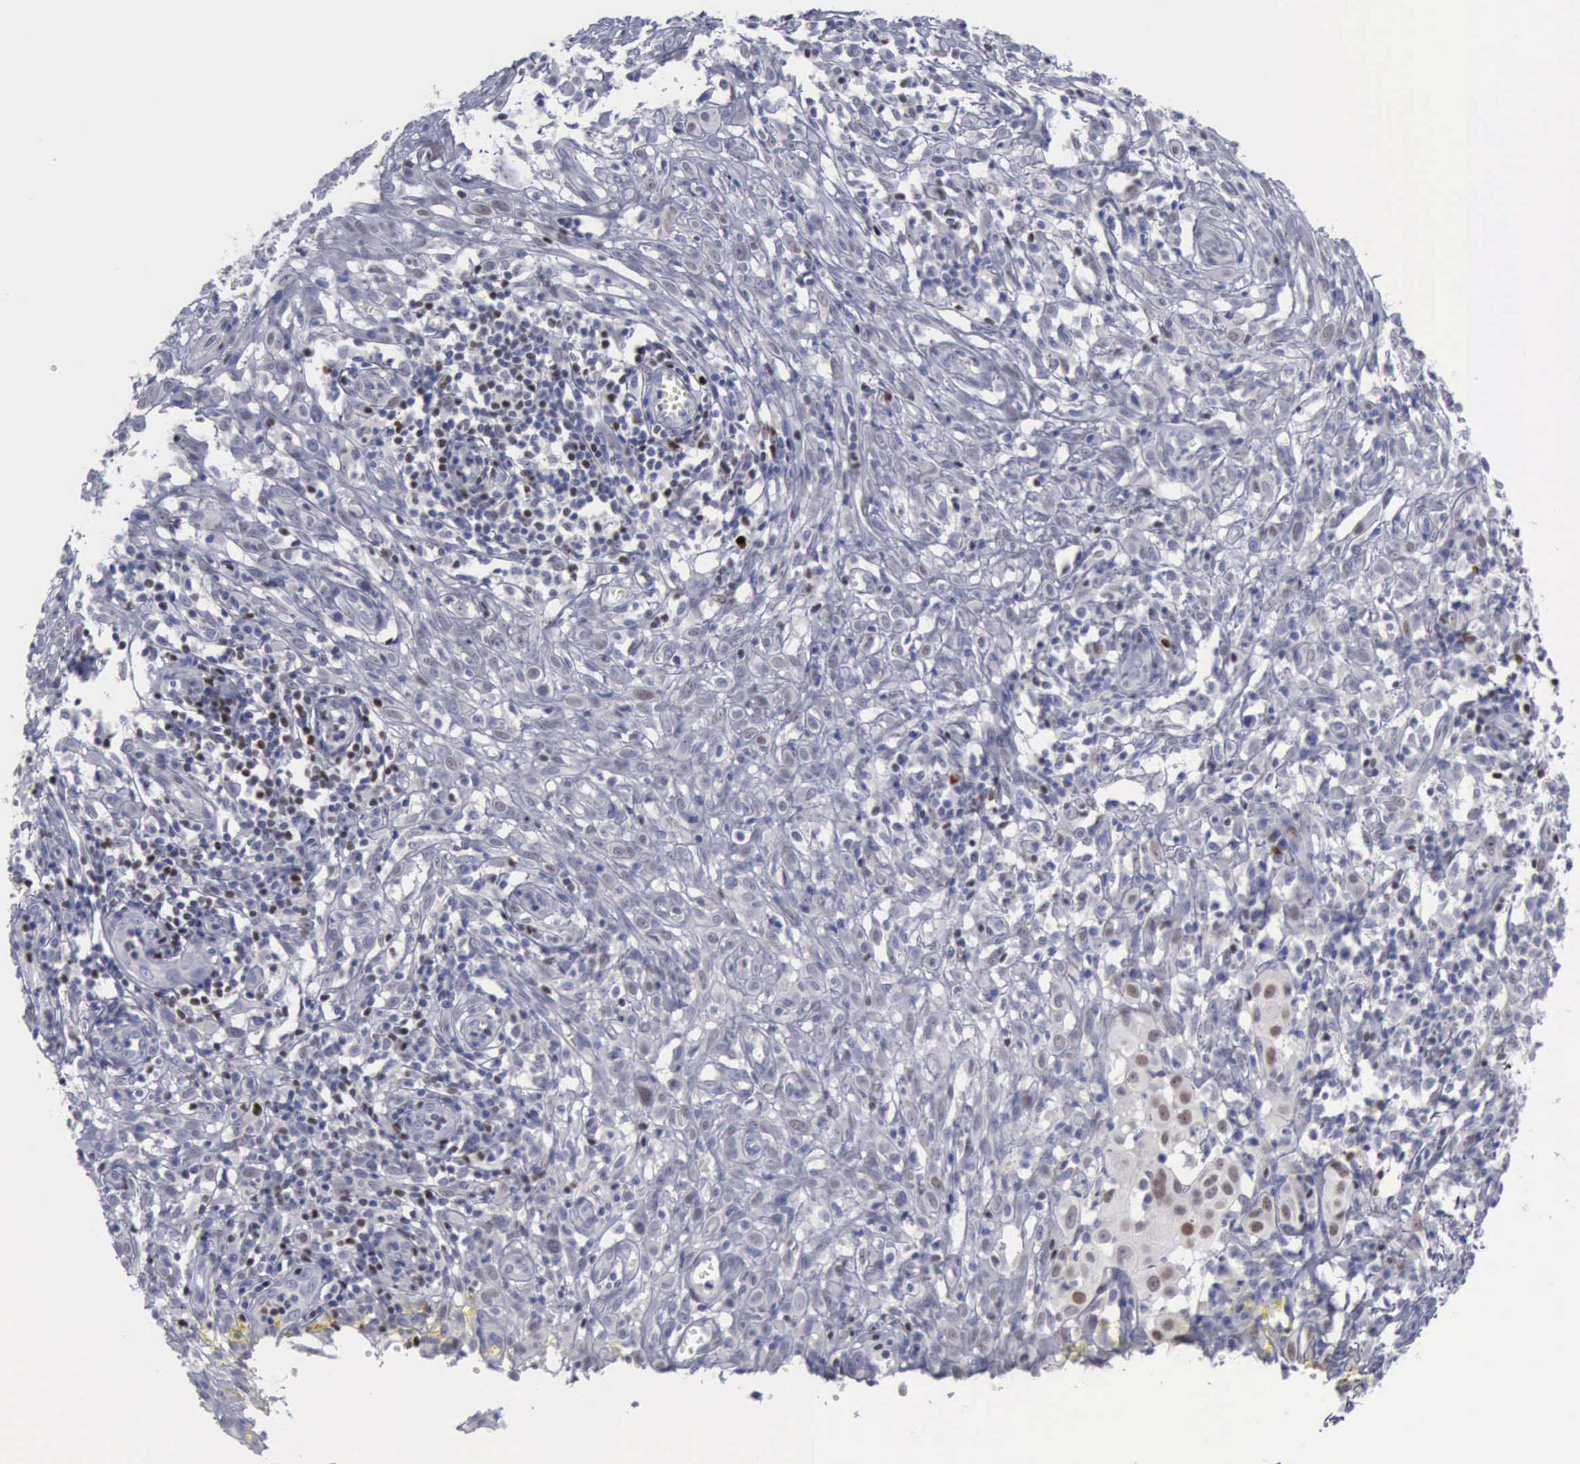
{"staining": {"intensity": "negative", "quantity": "none", "location": "none"}, "tissue": "melanoma", "cell_type": "Tumor cells", "image_type": "cancer", "snomed": [{"axis": "morphology", "description": "Malignant melanoma, NOS"}, {"axis": "topography", "description": "Skin"}], "caption": "A micrograph of human malignant melanoma is negative for staining in tumor cells.", "gene": "SATB2", "patient": {"sex": "female", "age": 52}}